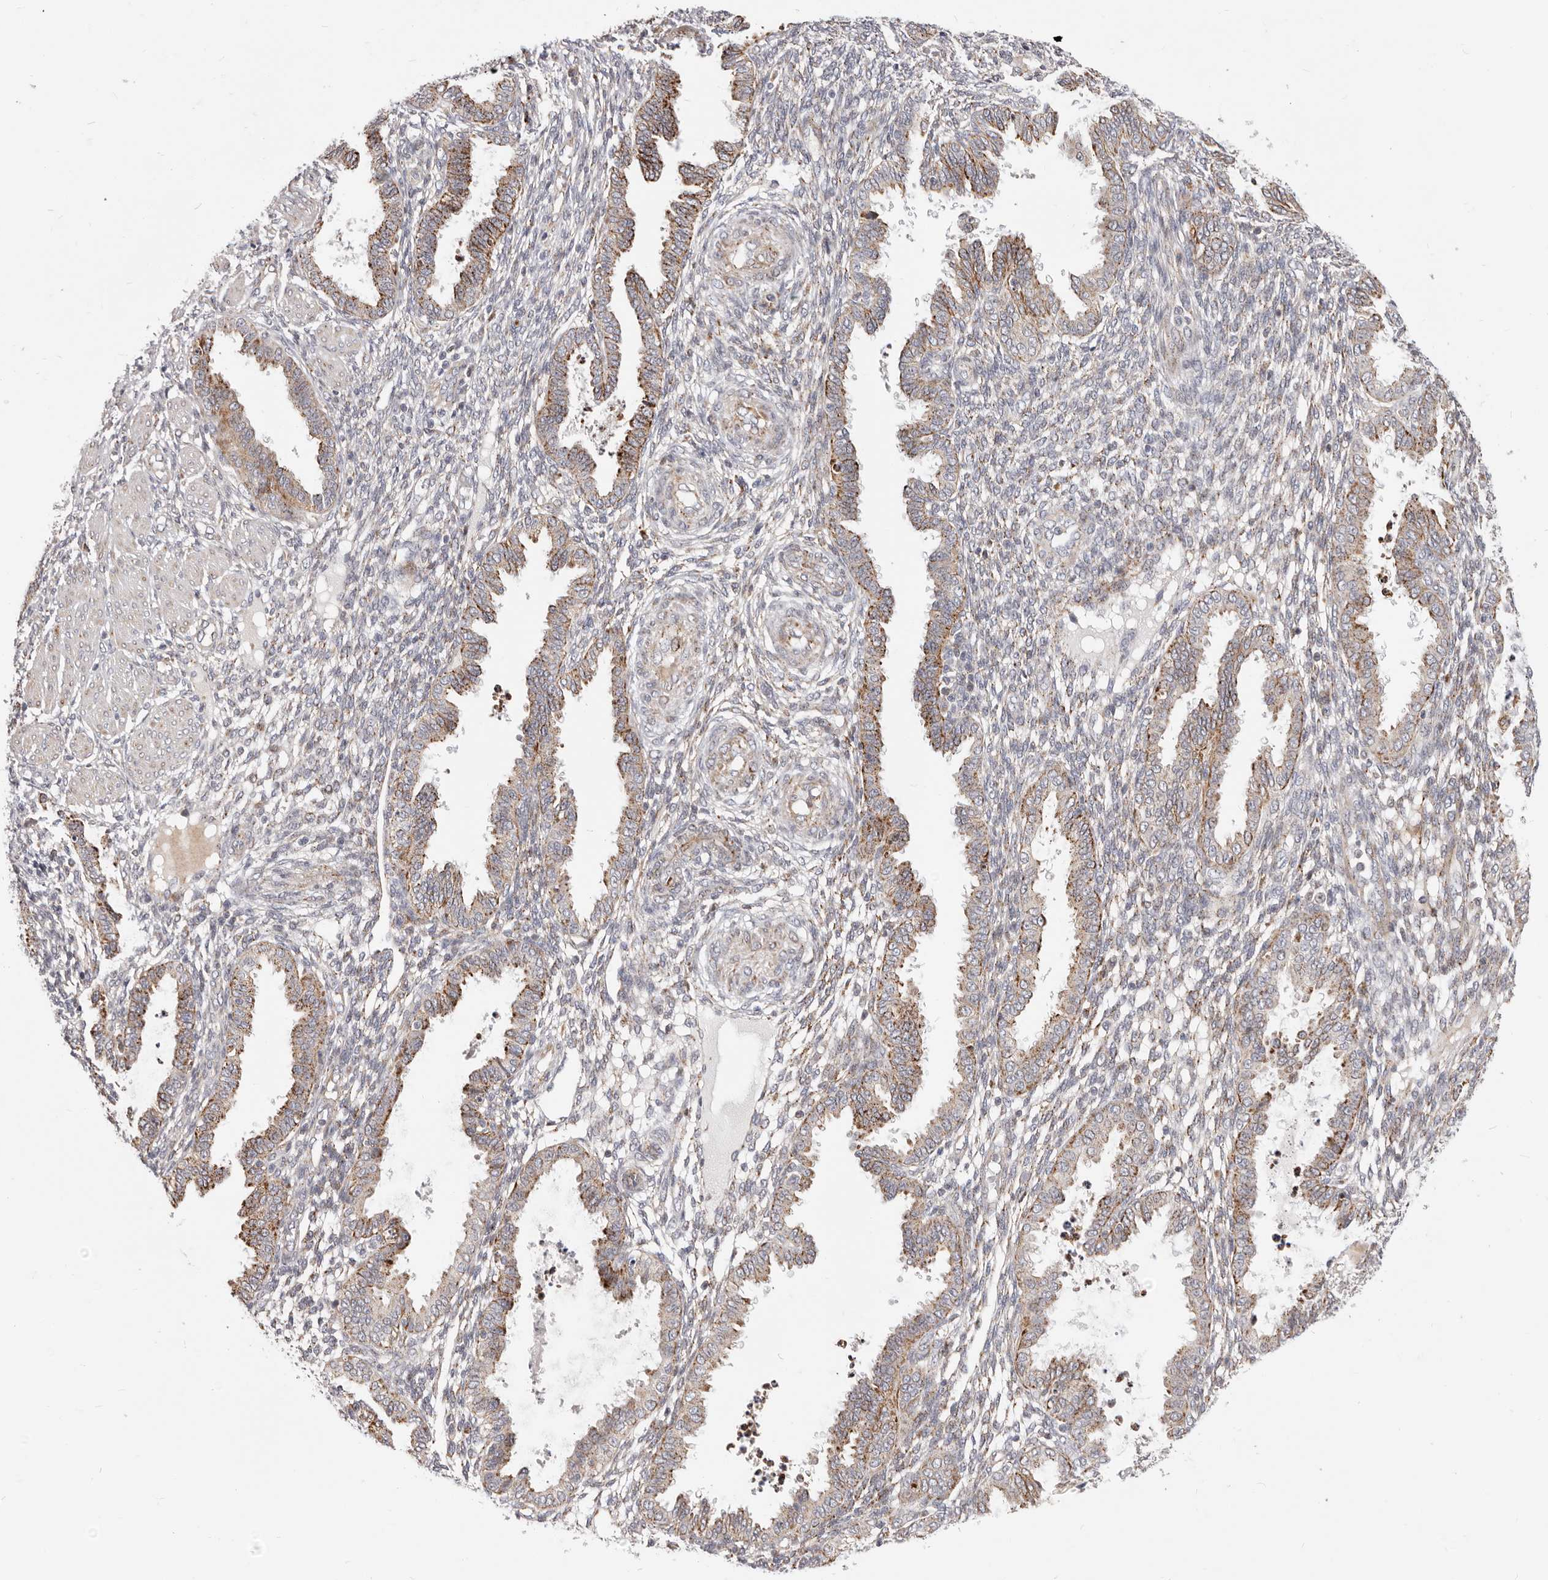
{"staining": {"intensity": "weak", "quantity": "<25%", "location": "cytoplasmic/membranous"}, "tissue": "endometrium", "cell_type": "Cells in endometrial stroma", "image_type": "normal", "snomed": [{"axis": "morphology", "description": "Normal tissue, NOS"}, {"axis": "topography", "description": "Endometrium"}], "caption": "This image is of benign endometrium stained with IHC to label a protein in brown with the nuclei are counter-stained blue. There is no expression in cells in endometrial stroma.", "gene": "TOR3A", "patient": {"sex": "female", "age": 33}}